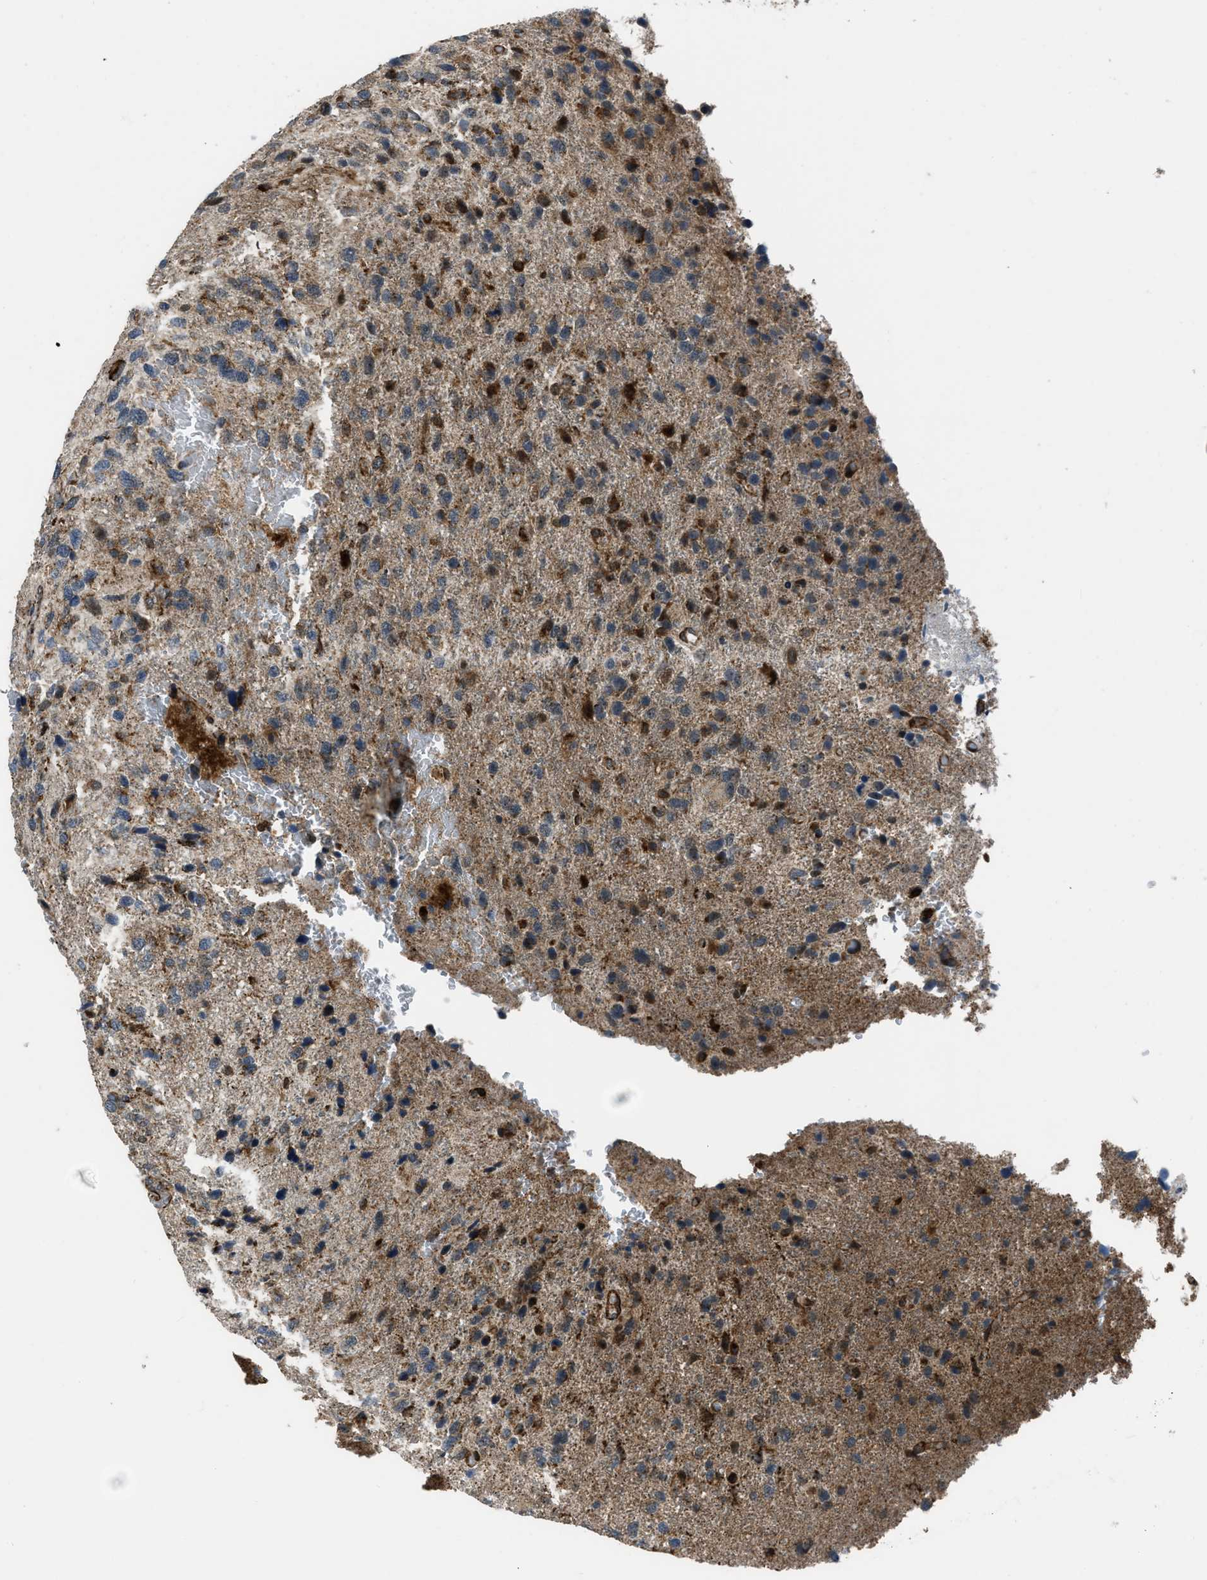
{"staining": {"intensity": "moderate", "quantity": "25%-75%", "location": "cytoplasmic/membranous"}, "tissue": "glioma", "cell_type": "Tumor cells", "image_type": "cancer", "snomed": [{"axis": "morphology", "description": "Glioma, malignant, High grade"}, {"axis": "topography", "description": "Brain"}], "caption": "Tumor cells show moderate cytoplasmic/membranous expression in about 25%-75% of cells in glioma.", "gene": "GSDME", "patient": {"sex": "female", "age": 58}}